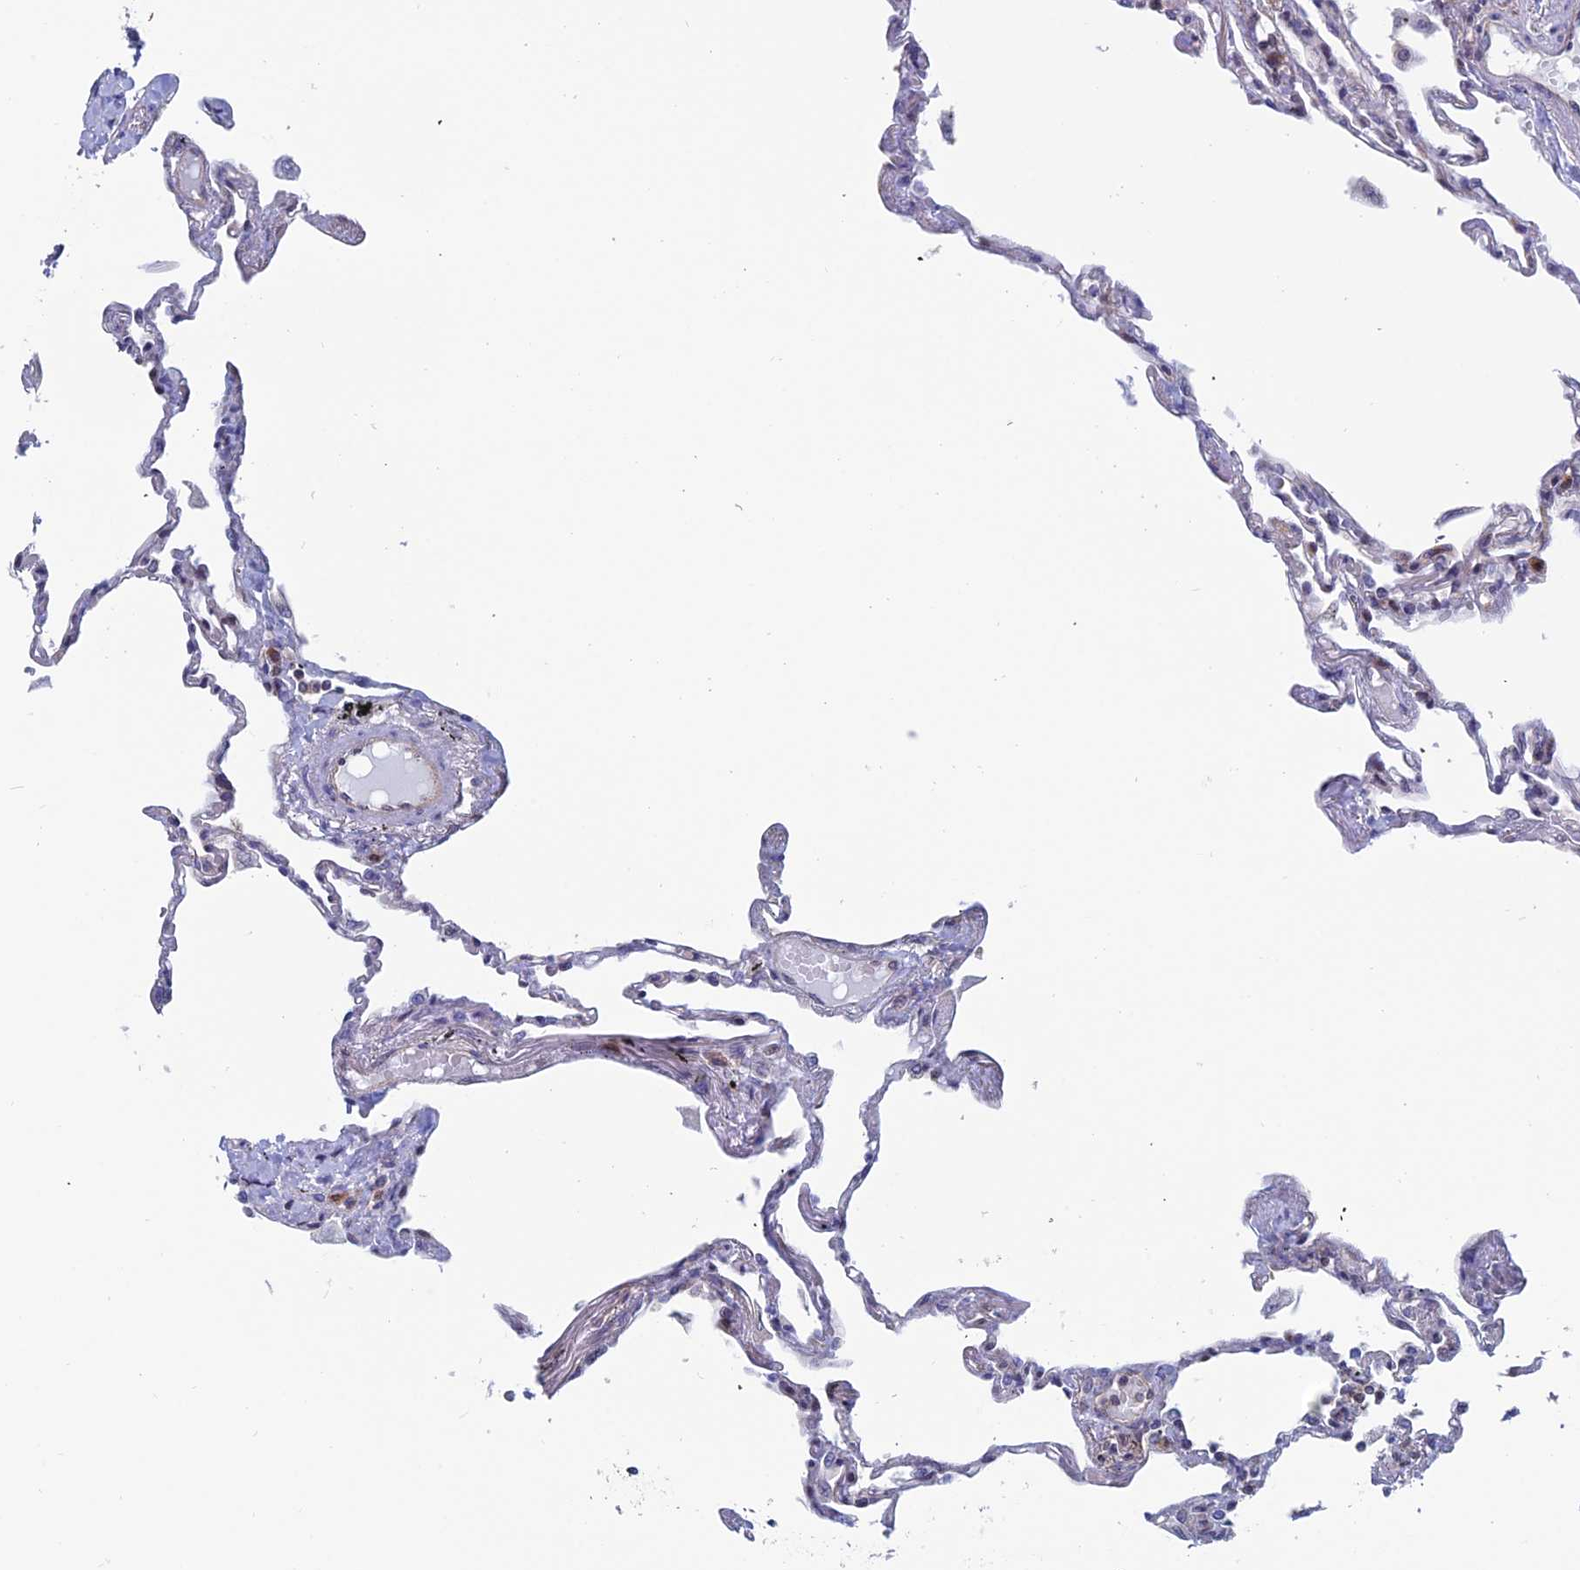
{"staining": {"intensity": "negative", "quantity": "none", "location": "none"}, "tissue": "lung", "cell_type": "Alveolar cells", "image_type": "normal", "snomed": [{"axis": "morphology", "description": "Normal tissue, NOS"}, {"axis": "topography", "description": "Lung"}], "caption": "This is an IHC image of normal human lung. There is no staining in alveolar cells.", "gene": "IGBP1", "patient": {"sex": "female", "age": 67}}